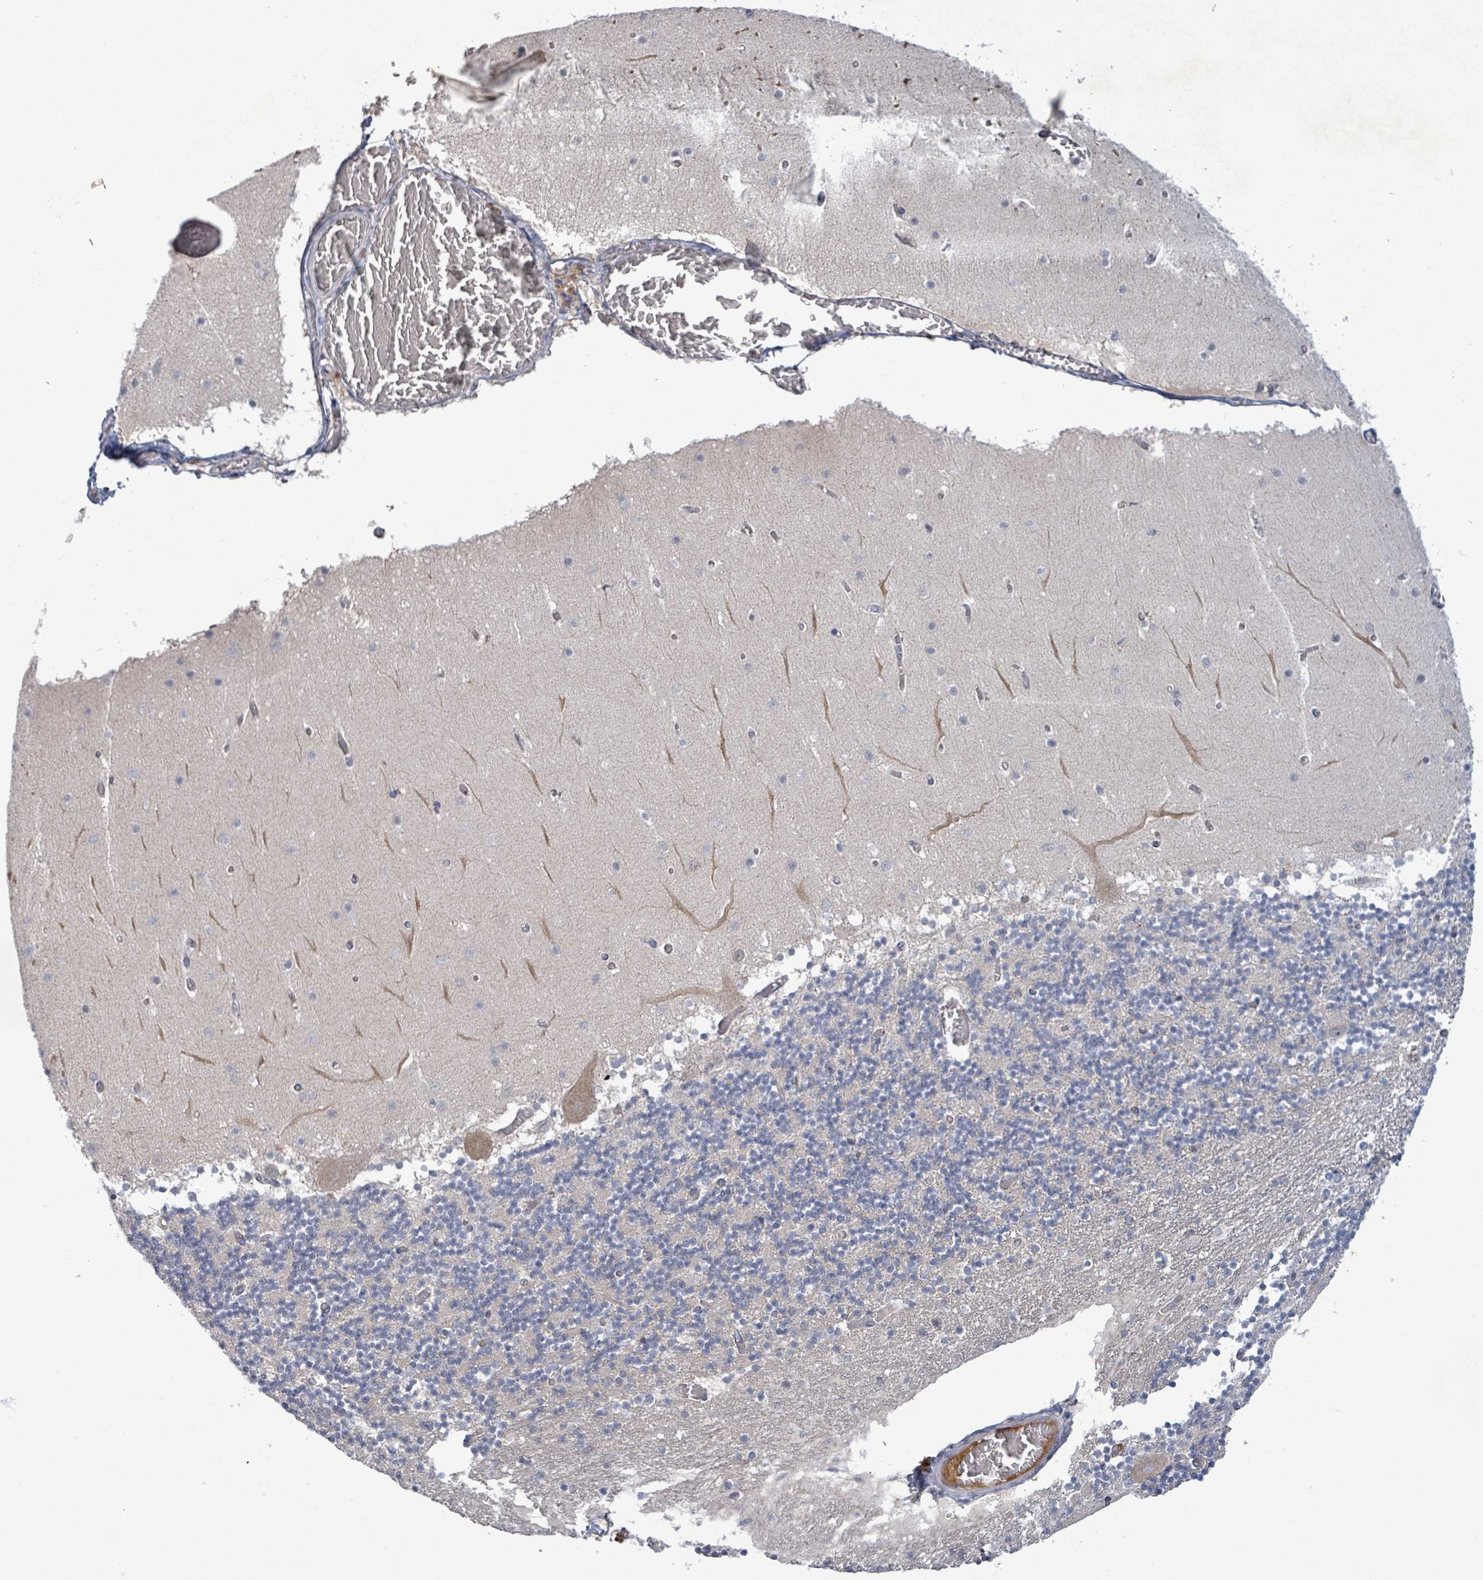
{"staining": {"intensity": "negative", "quantity": "none", "location": "none"}, "tissue": "cerebellum", "cell_type": "Cells in granular layer", "image_type": "normal", "snomed": [{"axis": "morphology", "description": "Normal tissue, NOS"}, {"axis": "topography", "description": "Cerebellum"}], "caption": "Cerebellum stained for a protein using immunohistochemistry (IHC) shows no staining cells in granular layer.", "gene": "GRM8", "patient": {"sex": "female", "age": 28}}